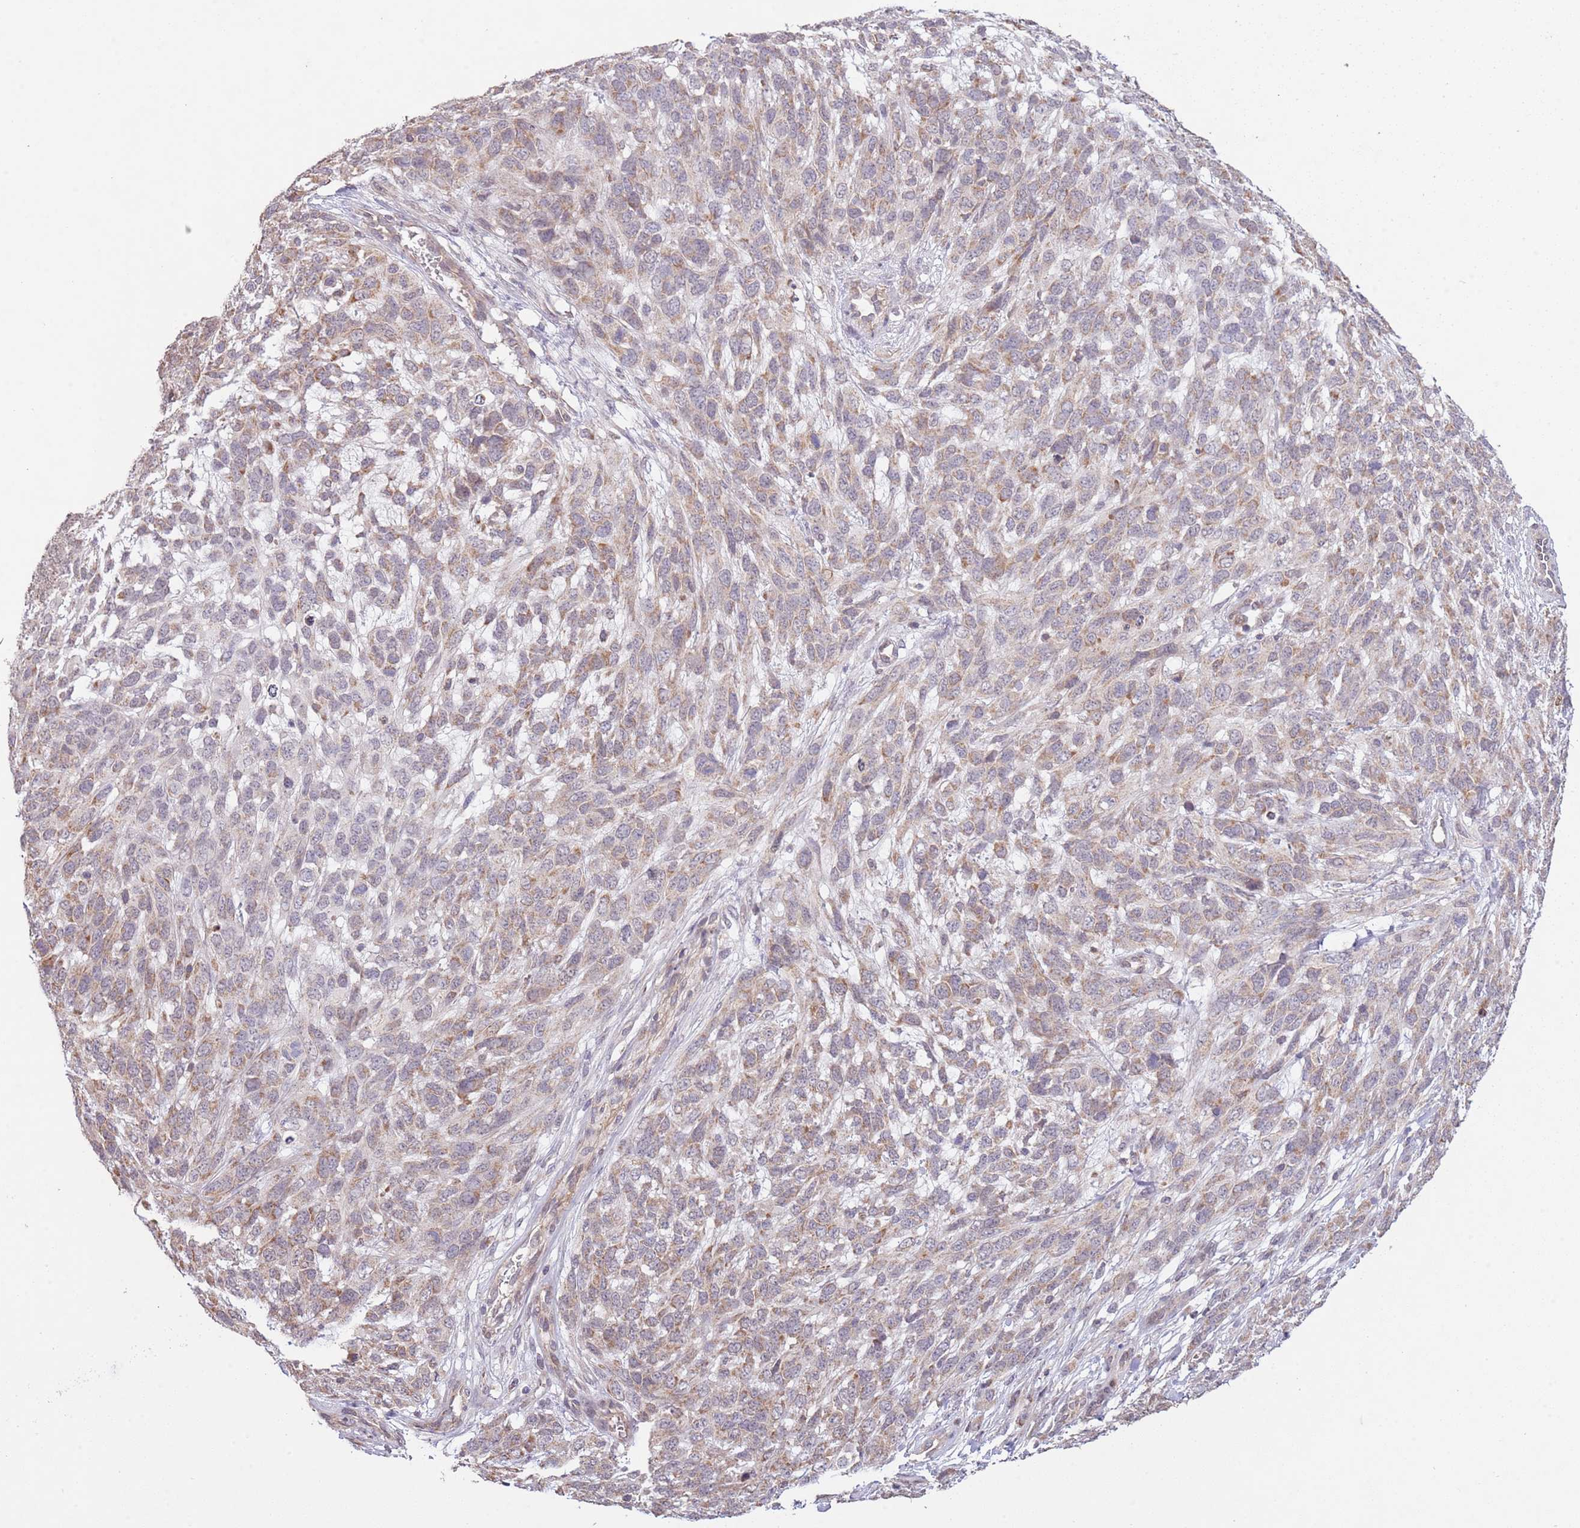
{"staining": {"intensity": "weak", "quantity": "25%-75%", "location": "cytoplasmic/membranous"}, "tissue": "melanoma", "cell_type": "Tumor cells", "image_type": "cancer", "snomed": [{"axis": "morphology", "description": "Normal morphology"}, {"axis": "morphology", "description": "Malignant melanoma, NOS"}, {"axis": "topography", "description": "Skin"}], "caption": "The immunohistochemical stain highlights weak cytoplasmic/membranous expression in tumor cells of melanoma tissue. The staining was performed using DAB, with brown indicating positive protein expression. Nuclei are stained blue with hematoxylin.", "gene": "IVD", "patient": {"sex": "female", "age": 72}}